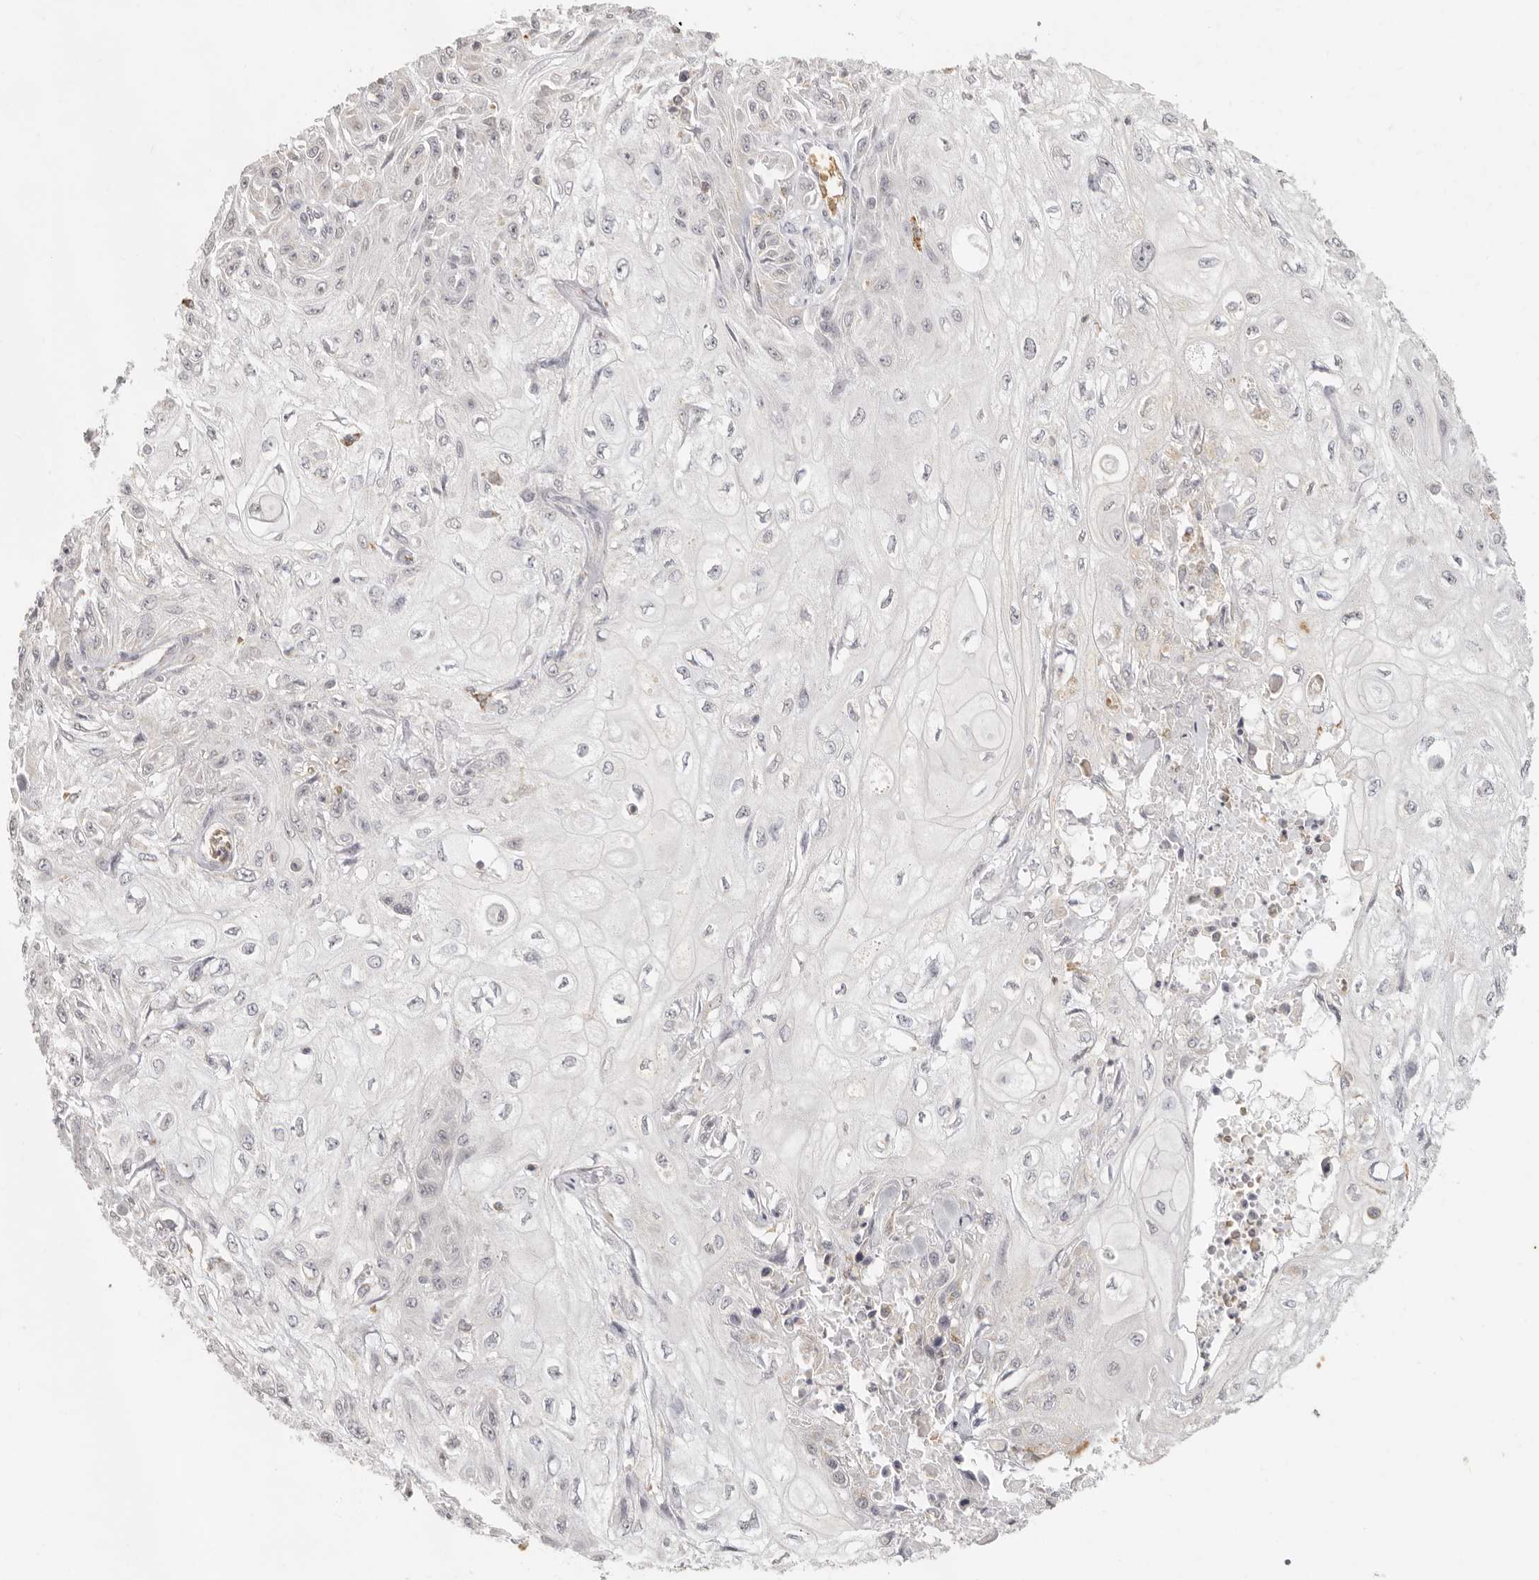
{"staining": {"intensity": "negative", "quantity": "none", "location": "none"}, "tissue": "skin cancer", "cell_type": "Tumor cells", "image_type": "cancer", "snomed": [{"axis": "morphology", "description": "Squamous cell carcinoma, NOS"}, {"axis": "morphology", "description": "Squamous cell carcinoma, metastatic, NOS"}, {"axis": "topography", "description": "Skin"}, {"axis": "topography", "description": "Lymph node"}], "caption": "Human skin metastatic squamous cell carcinoma stained for a protein using immunohistochemistry exhibits no positivity in tumor cells.", "gene": "NIBAN1", "patient": {"sex": "male", "age": 75}}